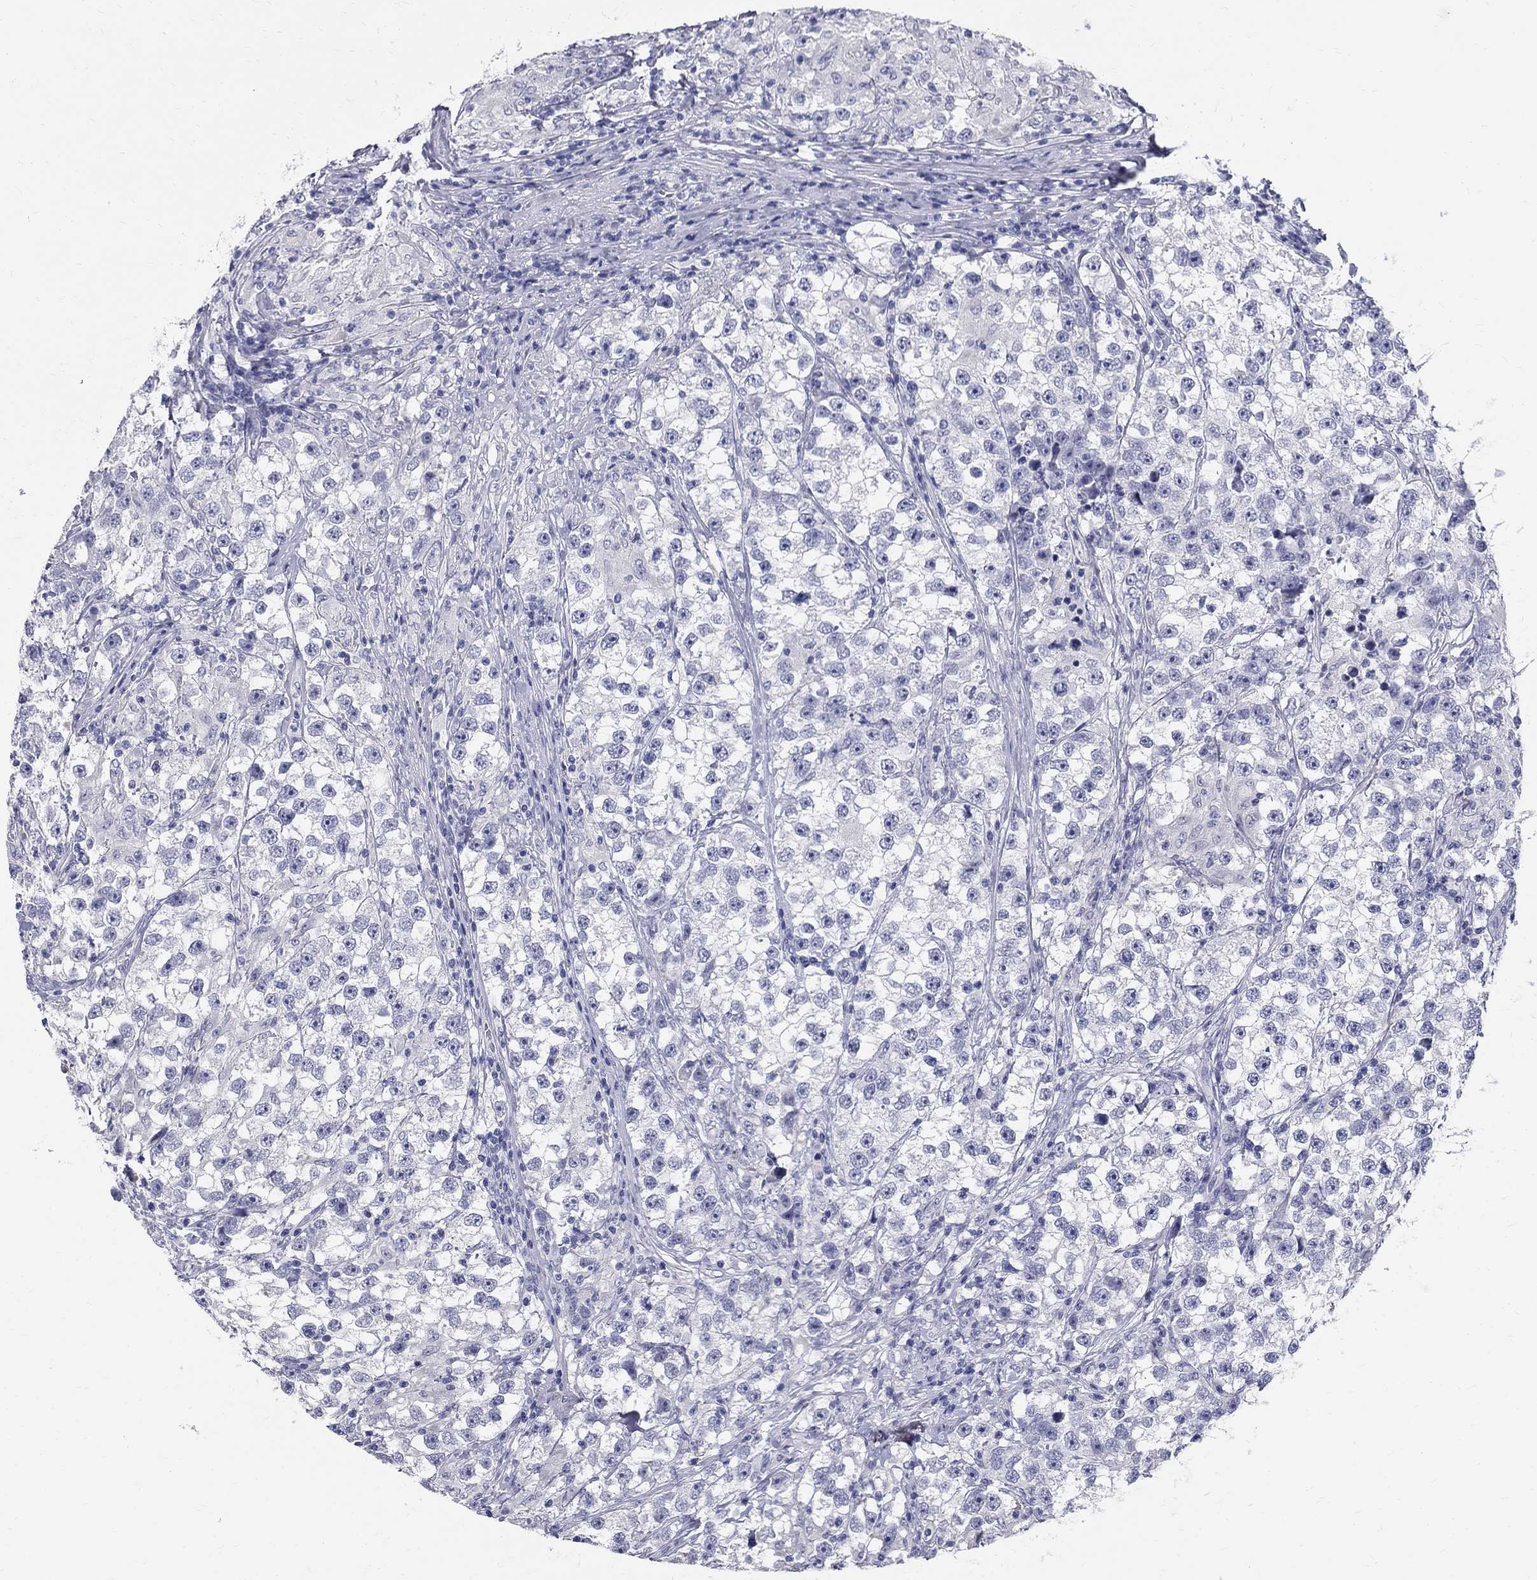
{"staining": {"intensity": "negative", "quantity": "none", "location": "none"}, "tissue": "testis cancer", "cell_type": "Tumor cells", "image_type": "cancer", "snomed": [{"axis": "morphology", "description": "Seminoma, NOS"}, {"axis": "topography", "description": "Testis"}], "caption": "This is a photomicrograph of IHC staining of testis cancer, which shows no positivity in tumor cells.", "gene": "TGM4", "patient": {"sex": "male", "age": 46}}